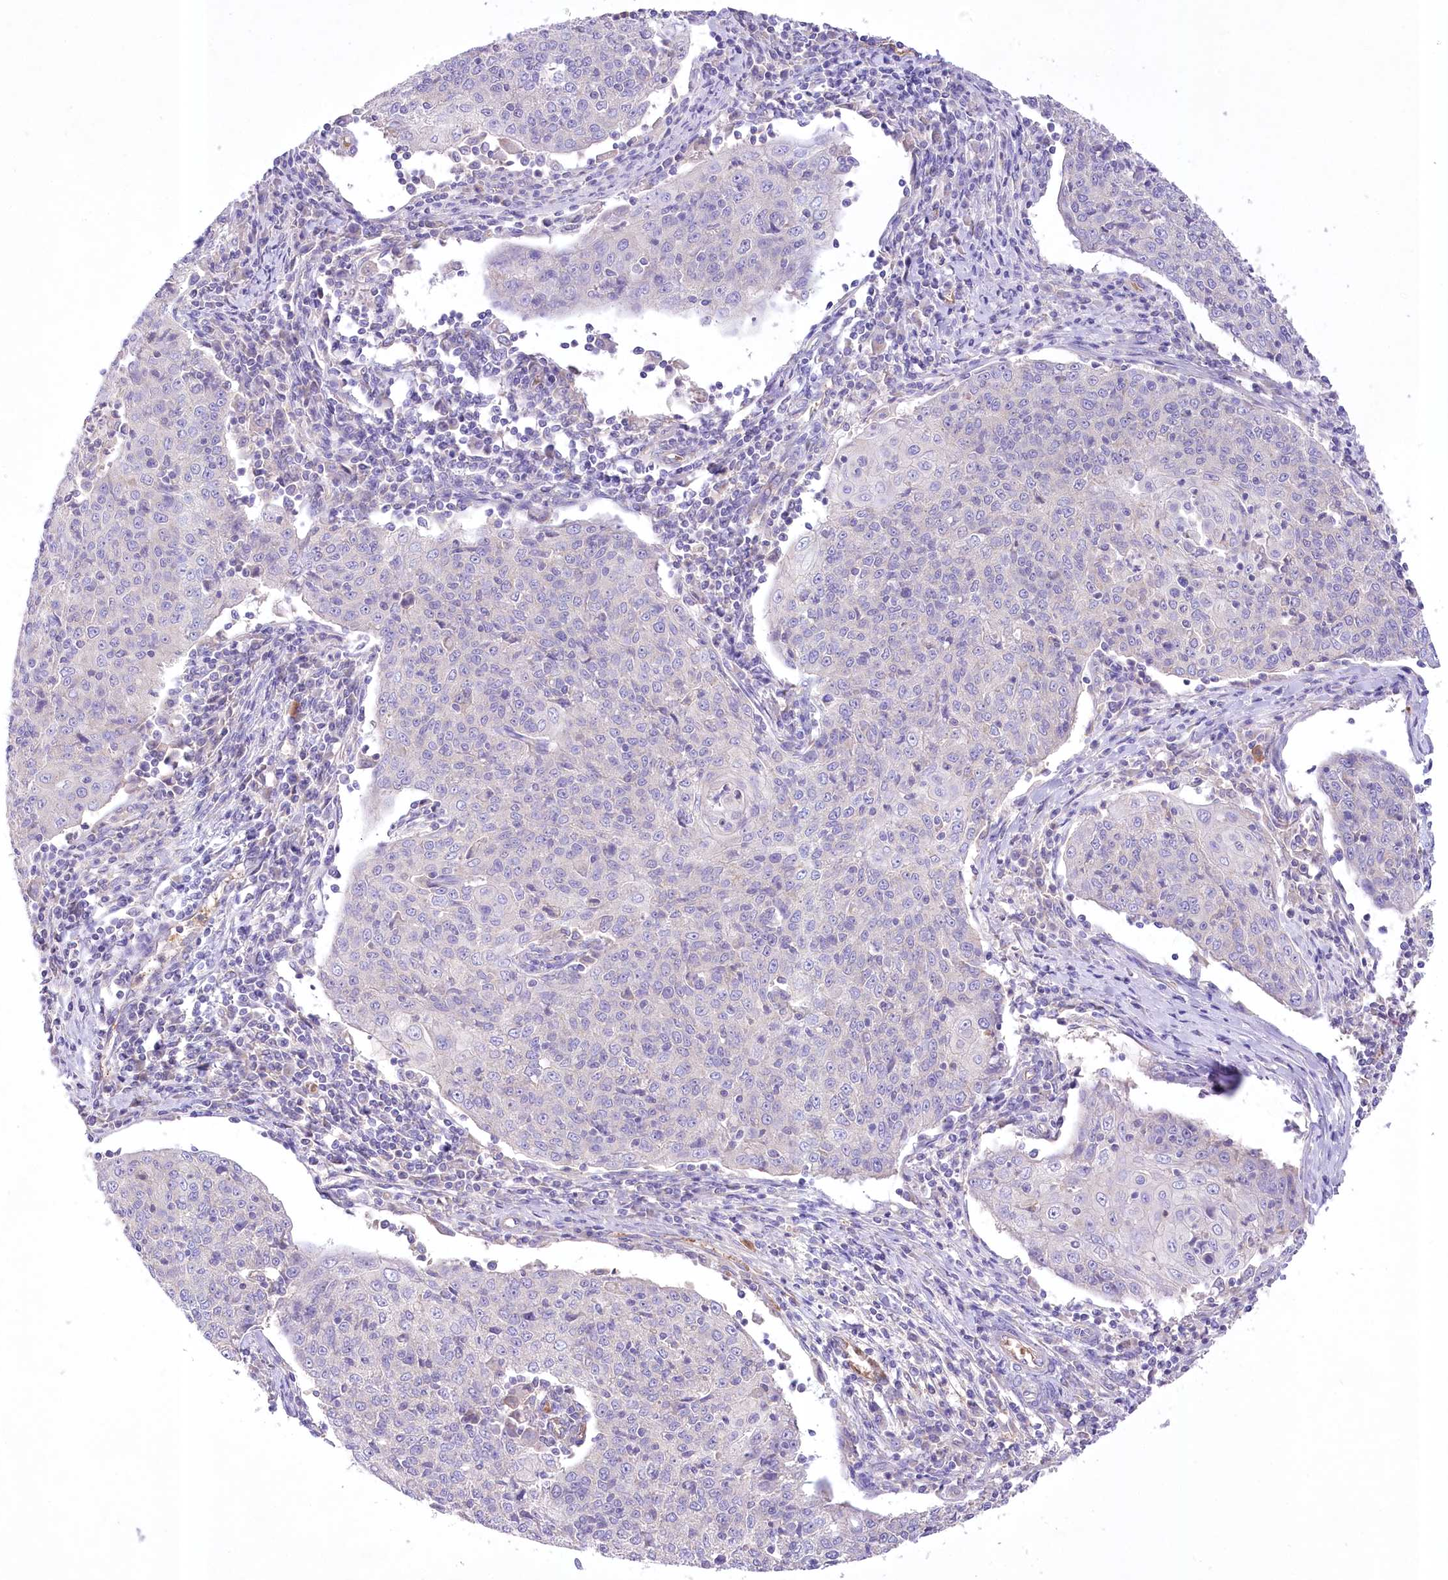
{"staining": {"intensity": "negative", "quantity": "none", "location": "none"}, "tissue": "cervical cancer", "cell_type": "Tumor cells", "image_type": "cancer", "snomed": [{"axis": "morphology", "description": "Squamous cell carcinoma, NOS"}, {"axis": "topography", "description": "Cervix"}], "caption": "High magnification brightfield microscopy of squamous cell carcinoma (cervical) stained with DAB (brown) and counterstained with hematoxylin (blue): tumor cells show no significant expression.", "gene": "PRSS53", "patient": {"sex": "female", "age": 48}}